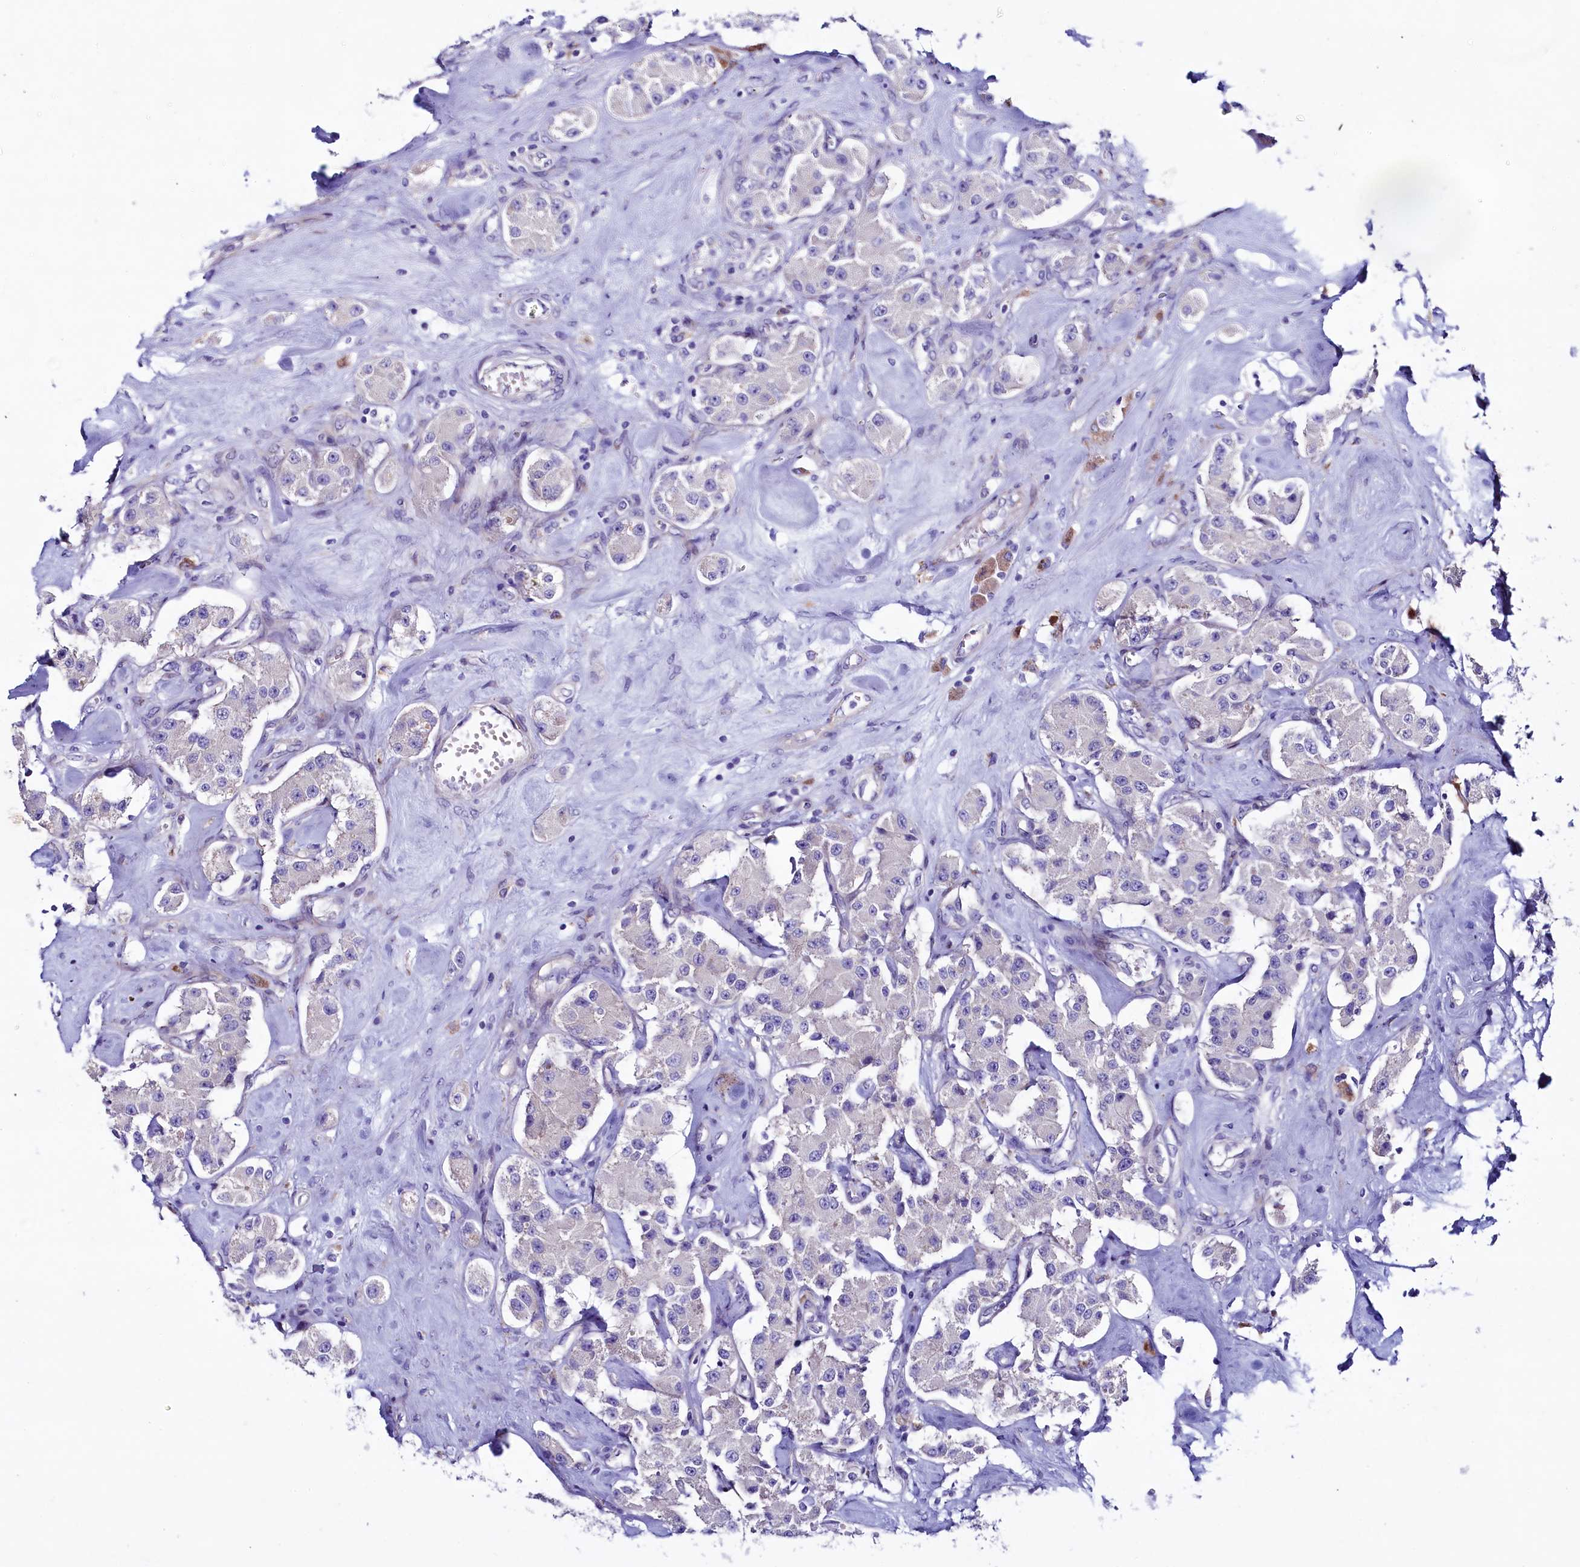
{"staining": {"intensity": "negative", "quantity": "none", "location": "none"}, "tissue": "carcinoid", "cell_type": "Tumor cells", "image_type": "cancer", "snomed": [{"axis": "morphology", "description": "Carcinoid, malignant, NOS"}, {"axis": "topography", "description": "Pancreas"}], "caption": "Human carcinoid stained for a protein using immunohistochemistry reveals no expression in tumor cells.", "gene": "KRBOX5", "patient": {"sex": "male", "age": 41}}